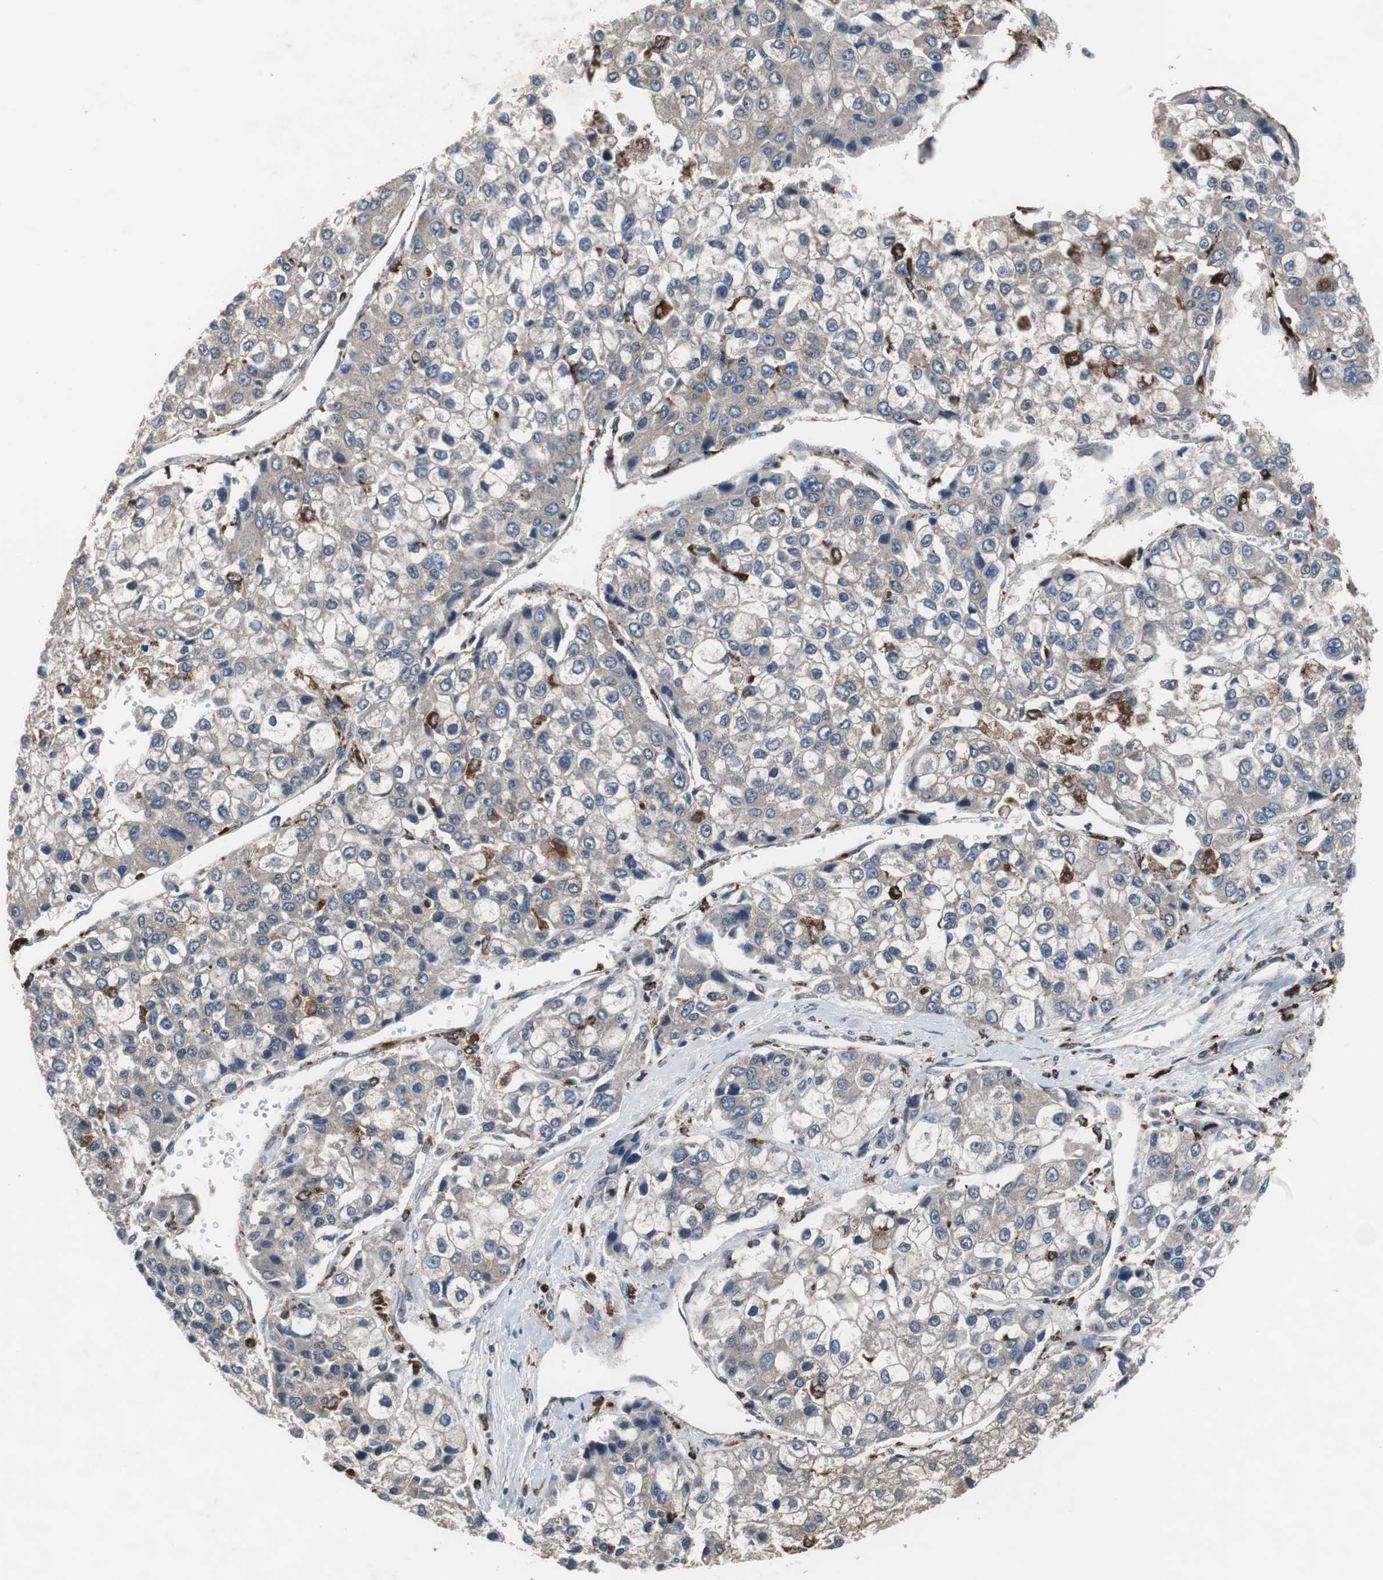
{"staining": {"intensity": "weak", "quantity": "25%-75%", "location": "cytoplasmic/membranous"}, "tissue": "liver cancer", "cell_type": "Tumor cells", "image_type": "cancer", "snomed": [{"axis": "morphology", "description": "Carcinoma, Hepatocellular, NOS"}, {"axis": "topography", "description": "Liver"}], "caption": "Immunohistochemical staining of liver hepatocellular carcinoma displays low levels of weak cytoplasmic/membranous staining in about 25%-75% of tumor cells.", "gene": "USP10", "patient": {"sex": "female", "age": 66}}